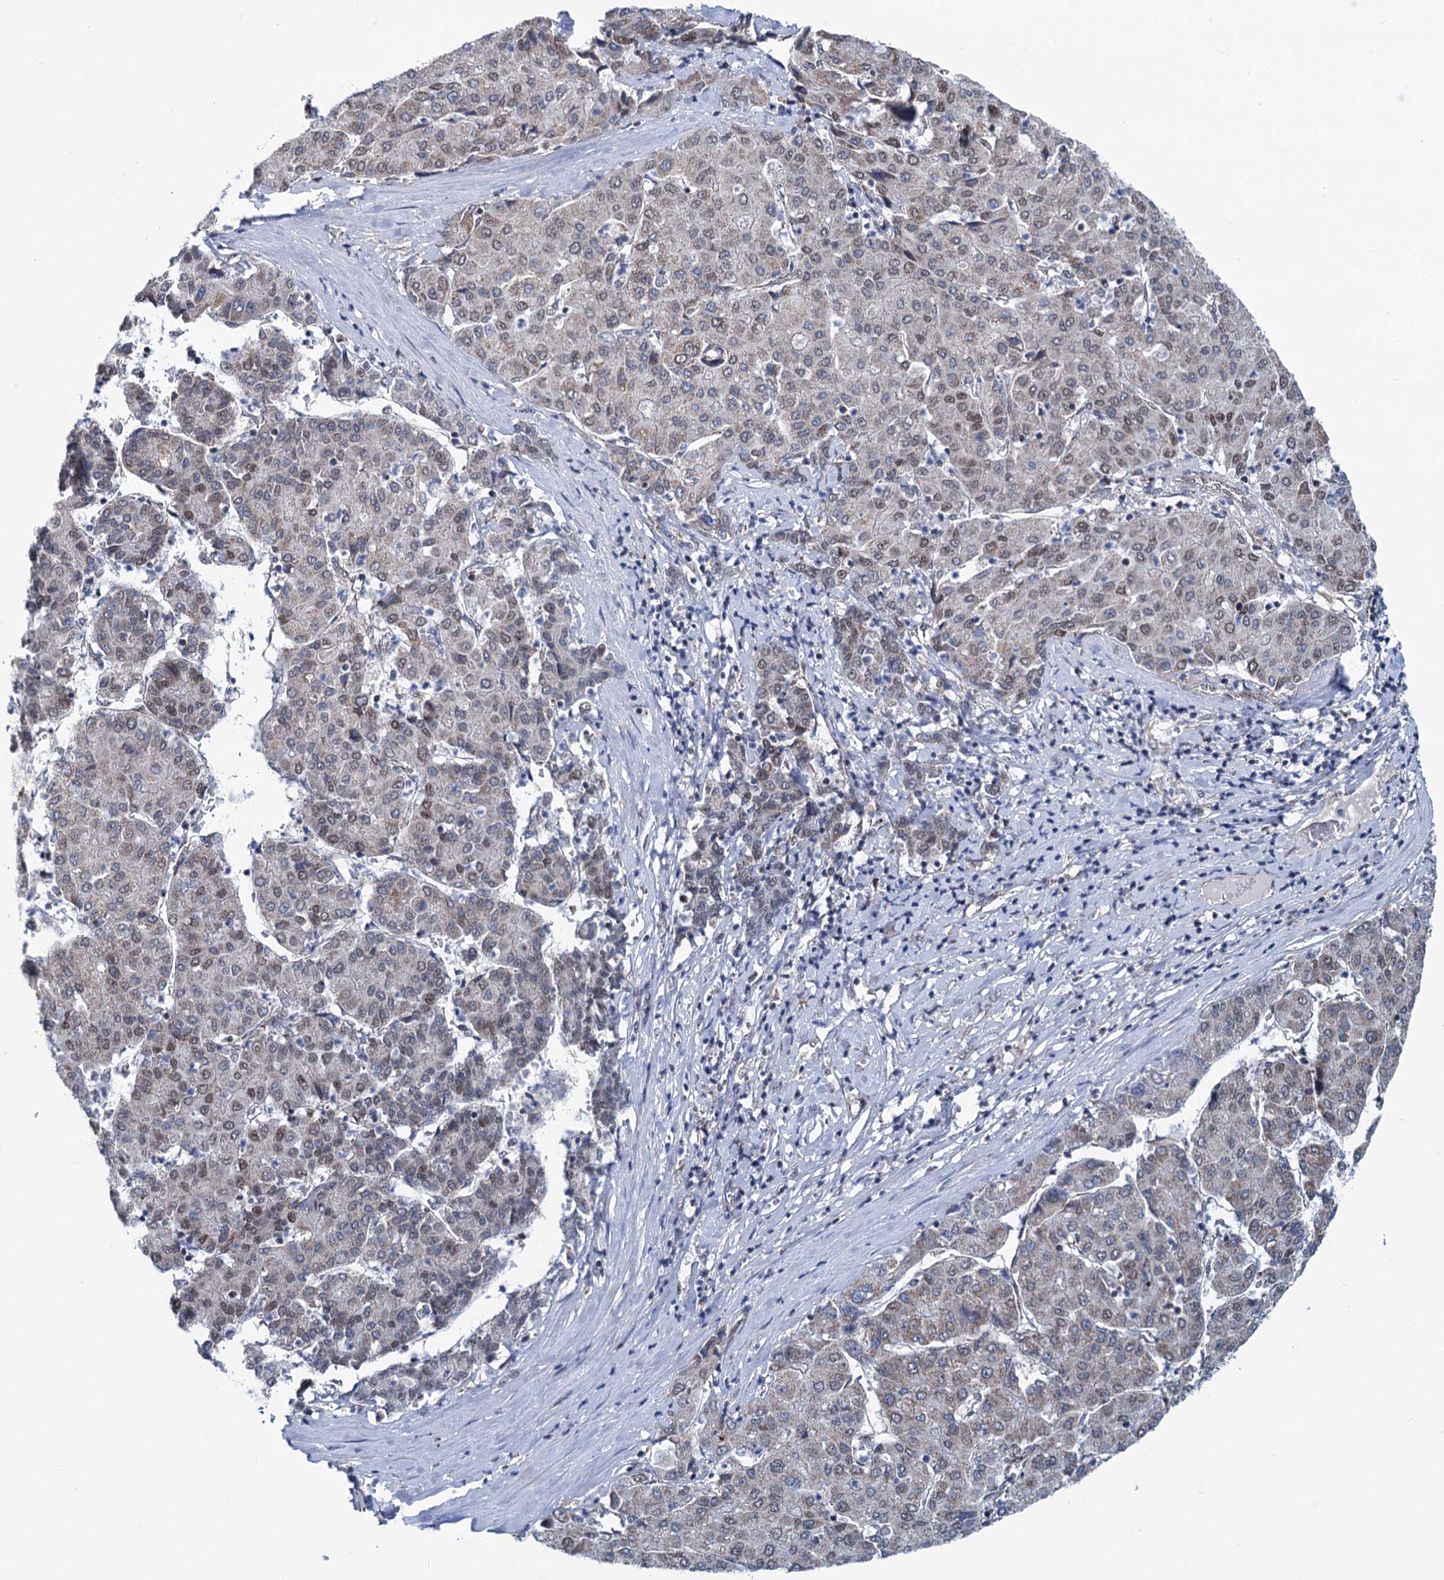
{"staining": {"intensity": "moderate", "quantity": "25%-75%", "location": "nuclear"}, "tissue": "liver cancer", "cell_type": "Tumor cells", "image_type": "cancer", "snomed": [{"axis": "morphology", "description": "Carcinoma, Hepatocellular, NOS"}, {"axis": "topography", "description": "Liver"}], "caption": "Hepatocellular carcinoma (liver) stained for a protein shows moderate nuclear positivity in tumor cells.", "gene": "MORN3", "patient": {"sex": "male", "age": 65}}